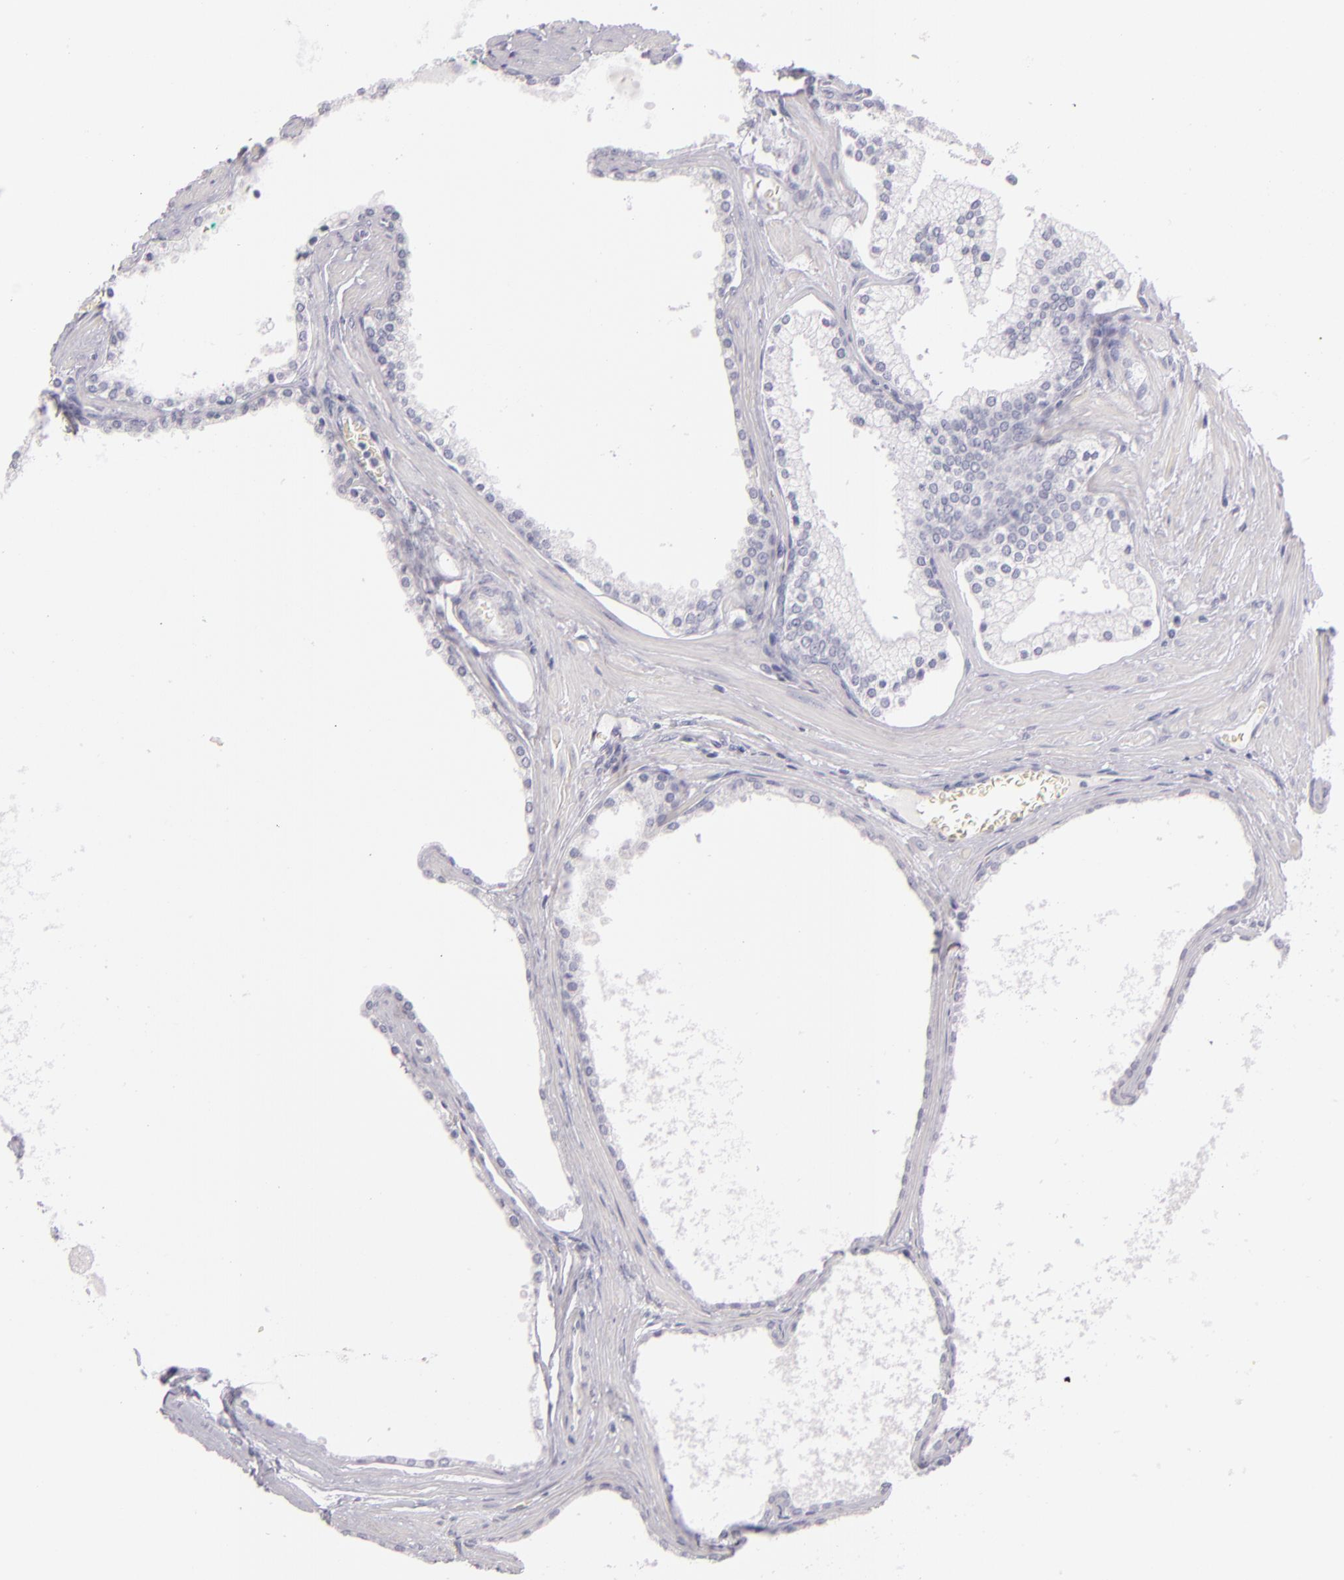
{"staining": {"intensity": "negative", "quantity": "none", "location": "none"}, "tissue": "prostate cancer", "cell_type": "Tumor cells", "image_type": "cancer", "snomed": [{"axis": "morphology", "description": "Adenocarcinoma, High grade"}, {"axis": "topography", "description": "Prostate"}], "caption": "Histopathology image shows no protein expression in tumor cells of prostate cancer tissue. (Brightfield microscopy of DAB immunohistochemistry at high magnification).", "gene": "FABP1", "patient": {"sex": "male", "age": 71}}